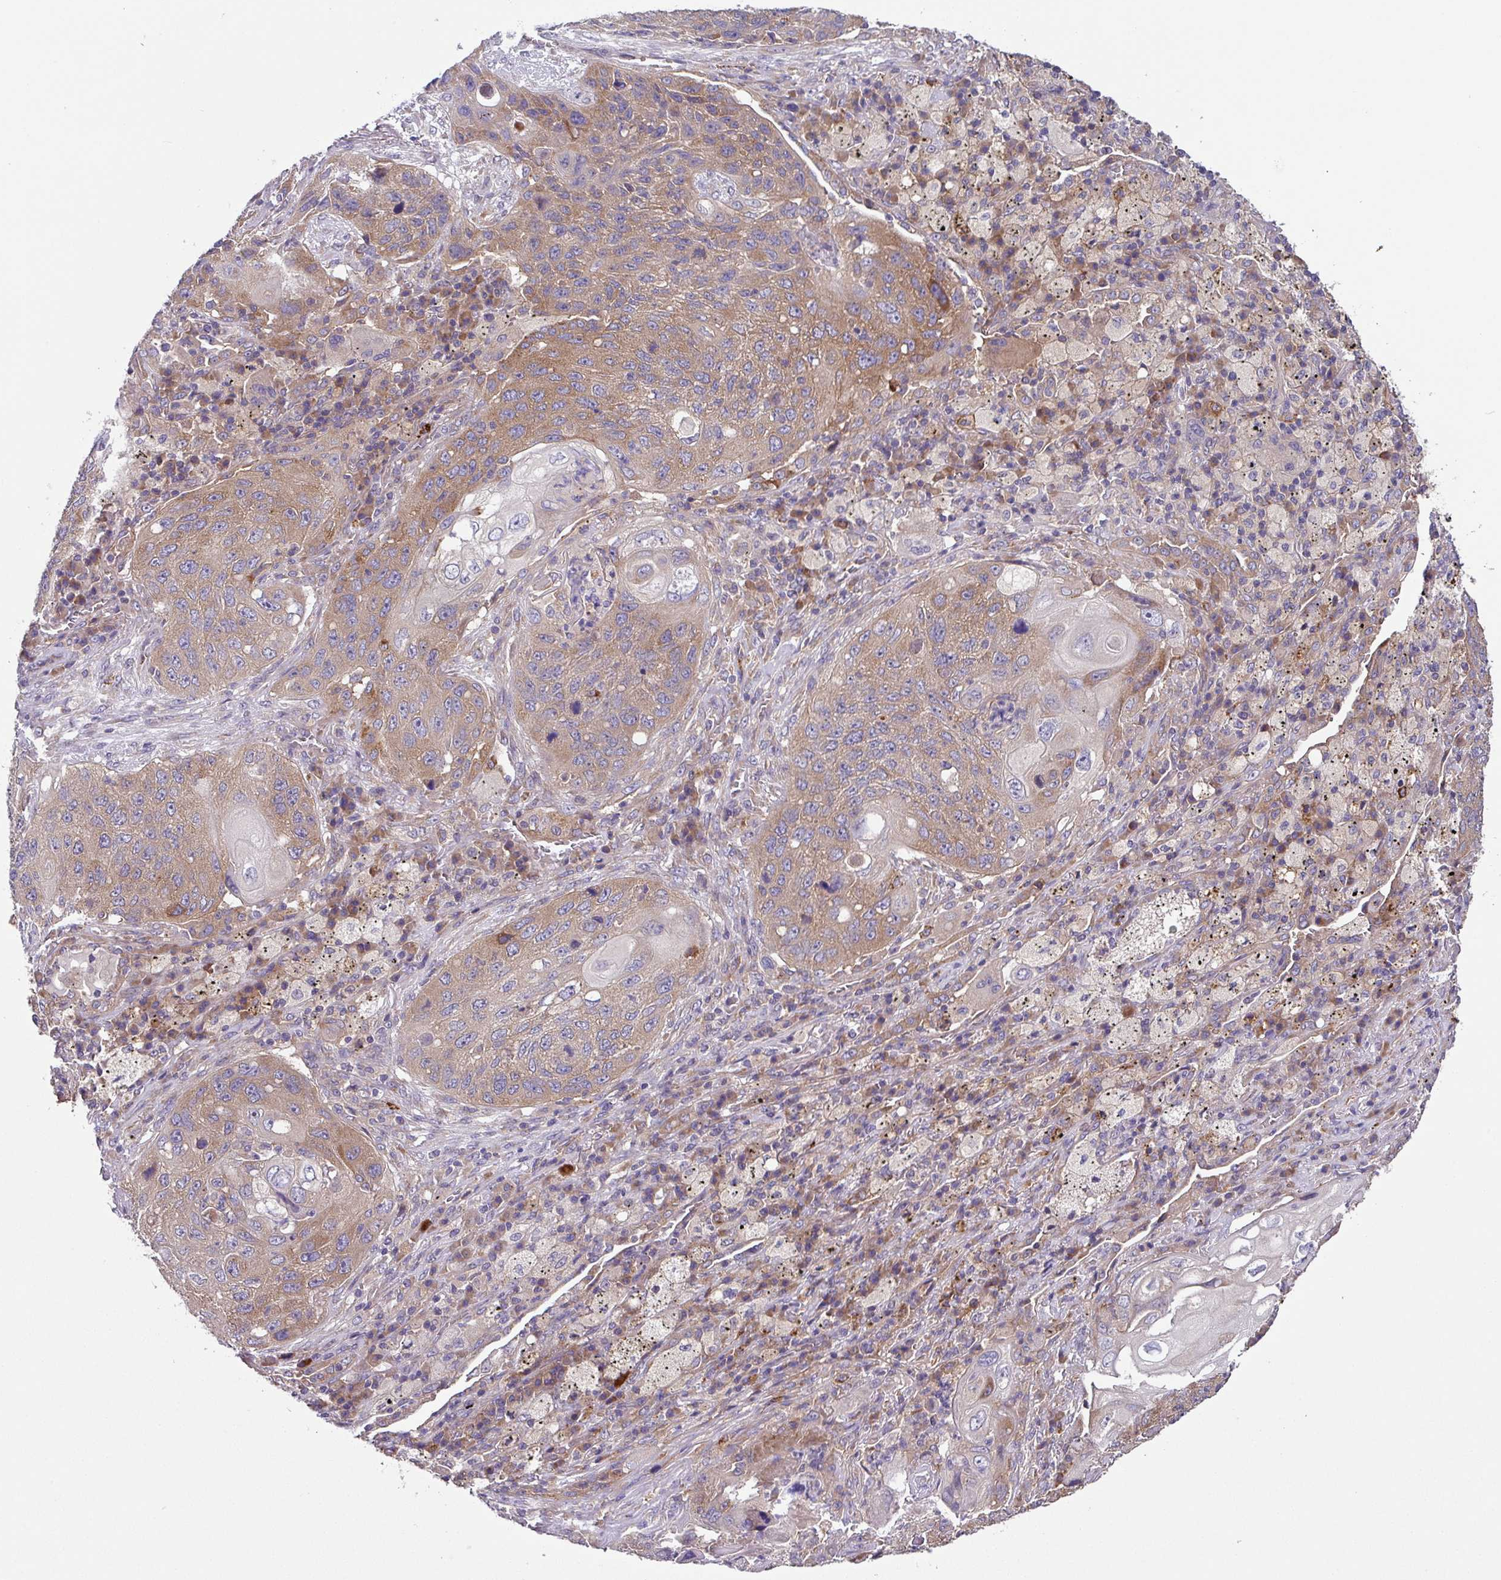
{"staining": {"intensity": "moderate", "quantity": ">75%", "location": "cytoplasmic/membranous"}, "tissue": "lung cancer", "cell_type": "Tumor cells", "image_type": "cancer", "snomed": [{"axis": "morphology", "description": "Squamous cell carcinoma, NOS"}, {"axis": "topography", "description": "Lung"}], "caption": "This photomicrograph demonstrates IHC staining of lung squamous cell carcinoma, with medium moderate cytoplasmic/membranous positivity in about >75% of tumor cells.", "gene": "EIF4B", "patient": {"sex": "female", "age": 63}}